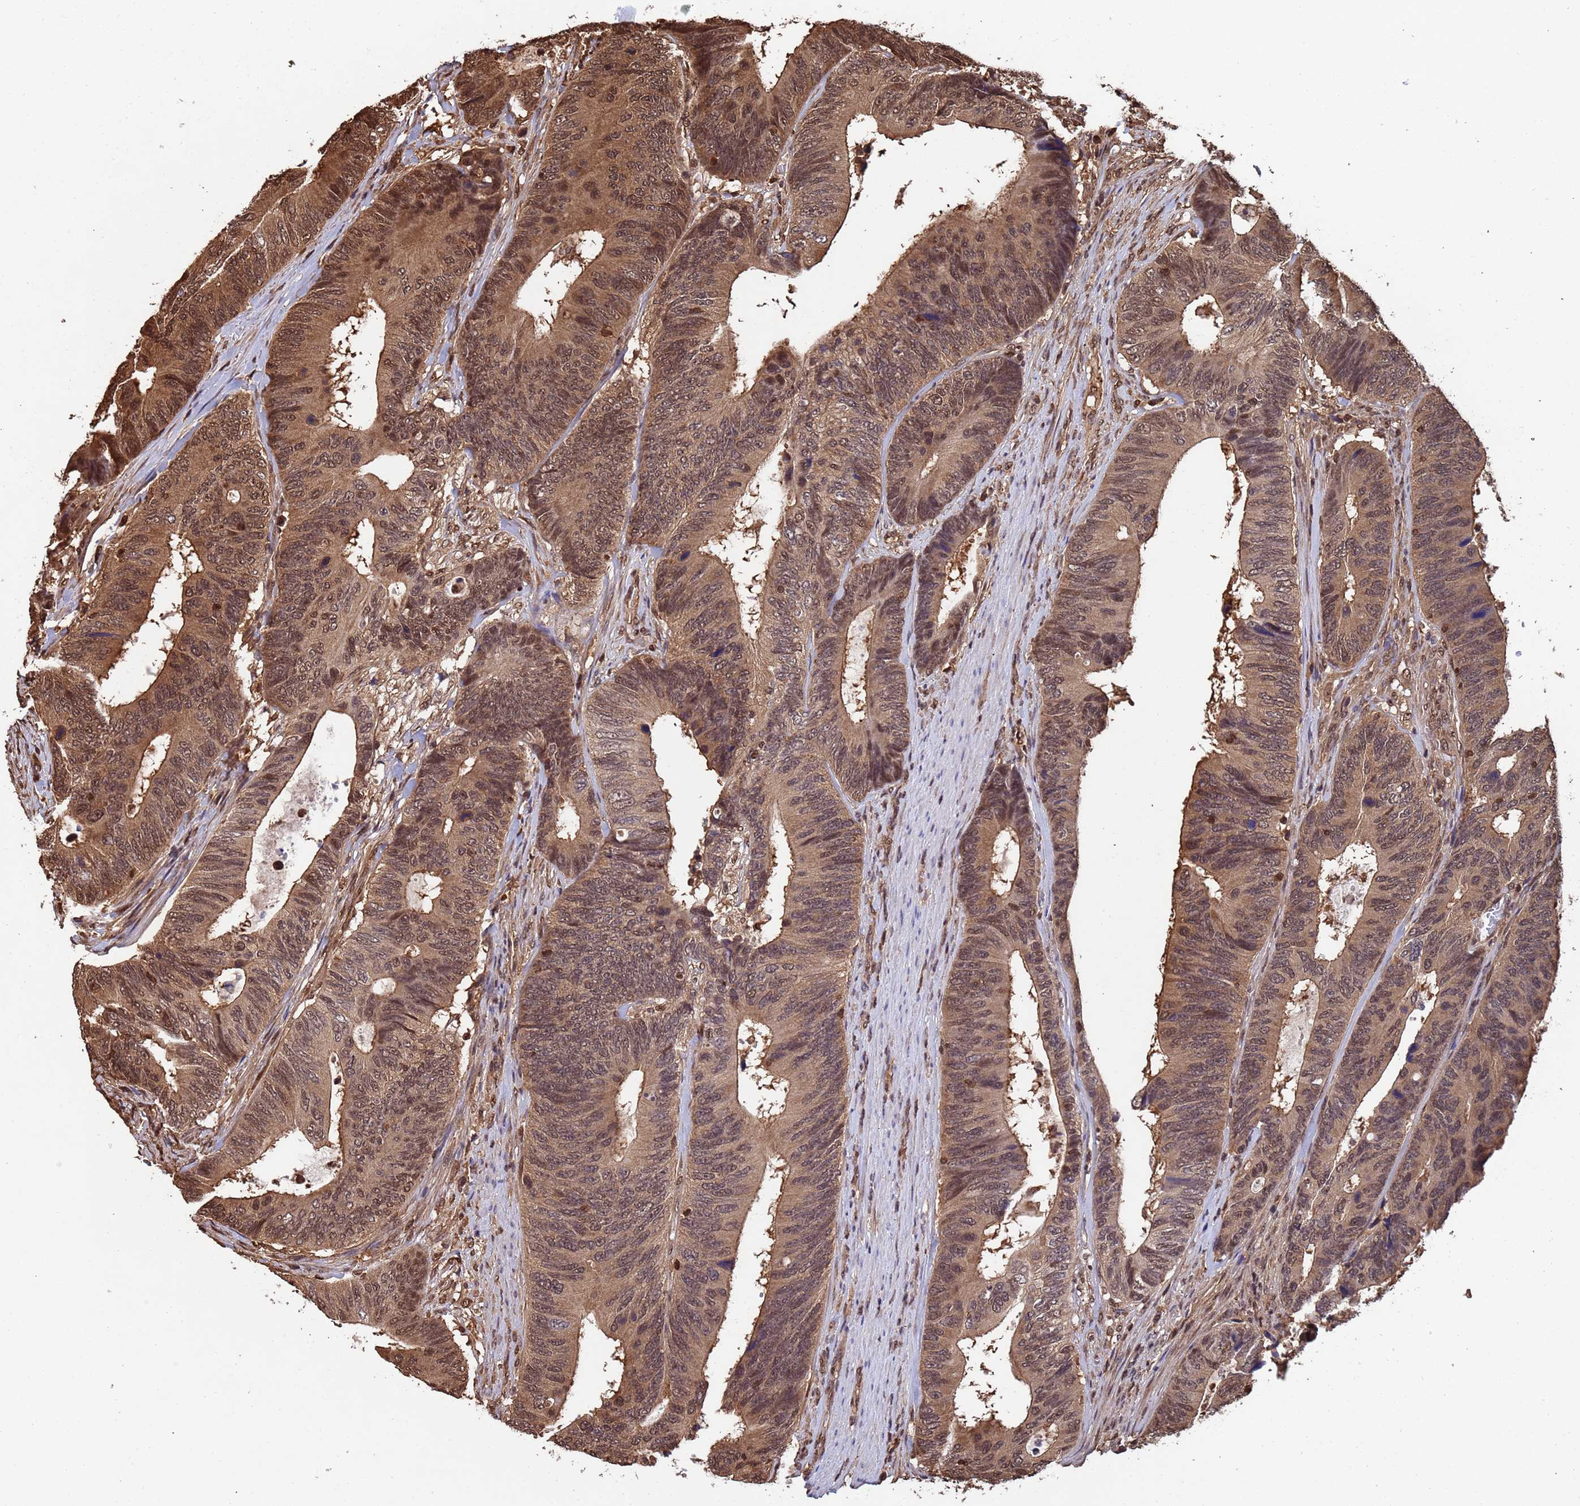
{"staining": {"intensity": "moderate", "quantity": ">75%", "location": "cytoplasmic/membranous,nuclear"}, "tissue": "colorectal cancer", "cell_type": "Tumor cells", "image_type": "cancer", "snomed": [{"axis": "morphology", "description": "Adenocarcinoma, NOS"}, {"axis": "topography", "description": "Colon"}], "caption": "This photomicrograph demonstrates immunohistochemistry (IHC) staining of human colorectal cancer (adenocarcinoma), with medium moderate cytoplasmic/membranous and nuclear staining in approximately >75% of tumor cells.", "gene": "SUMO4", "patient": {"sex": "male", "age": 87}}